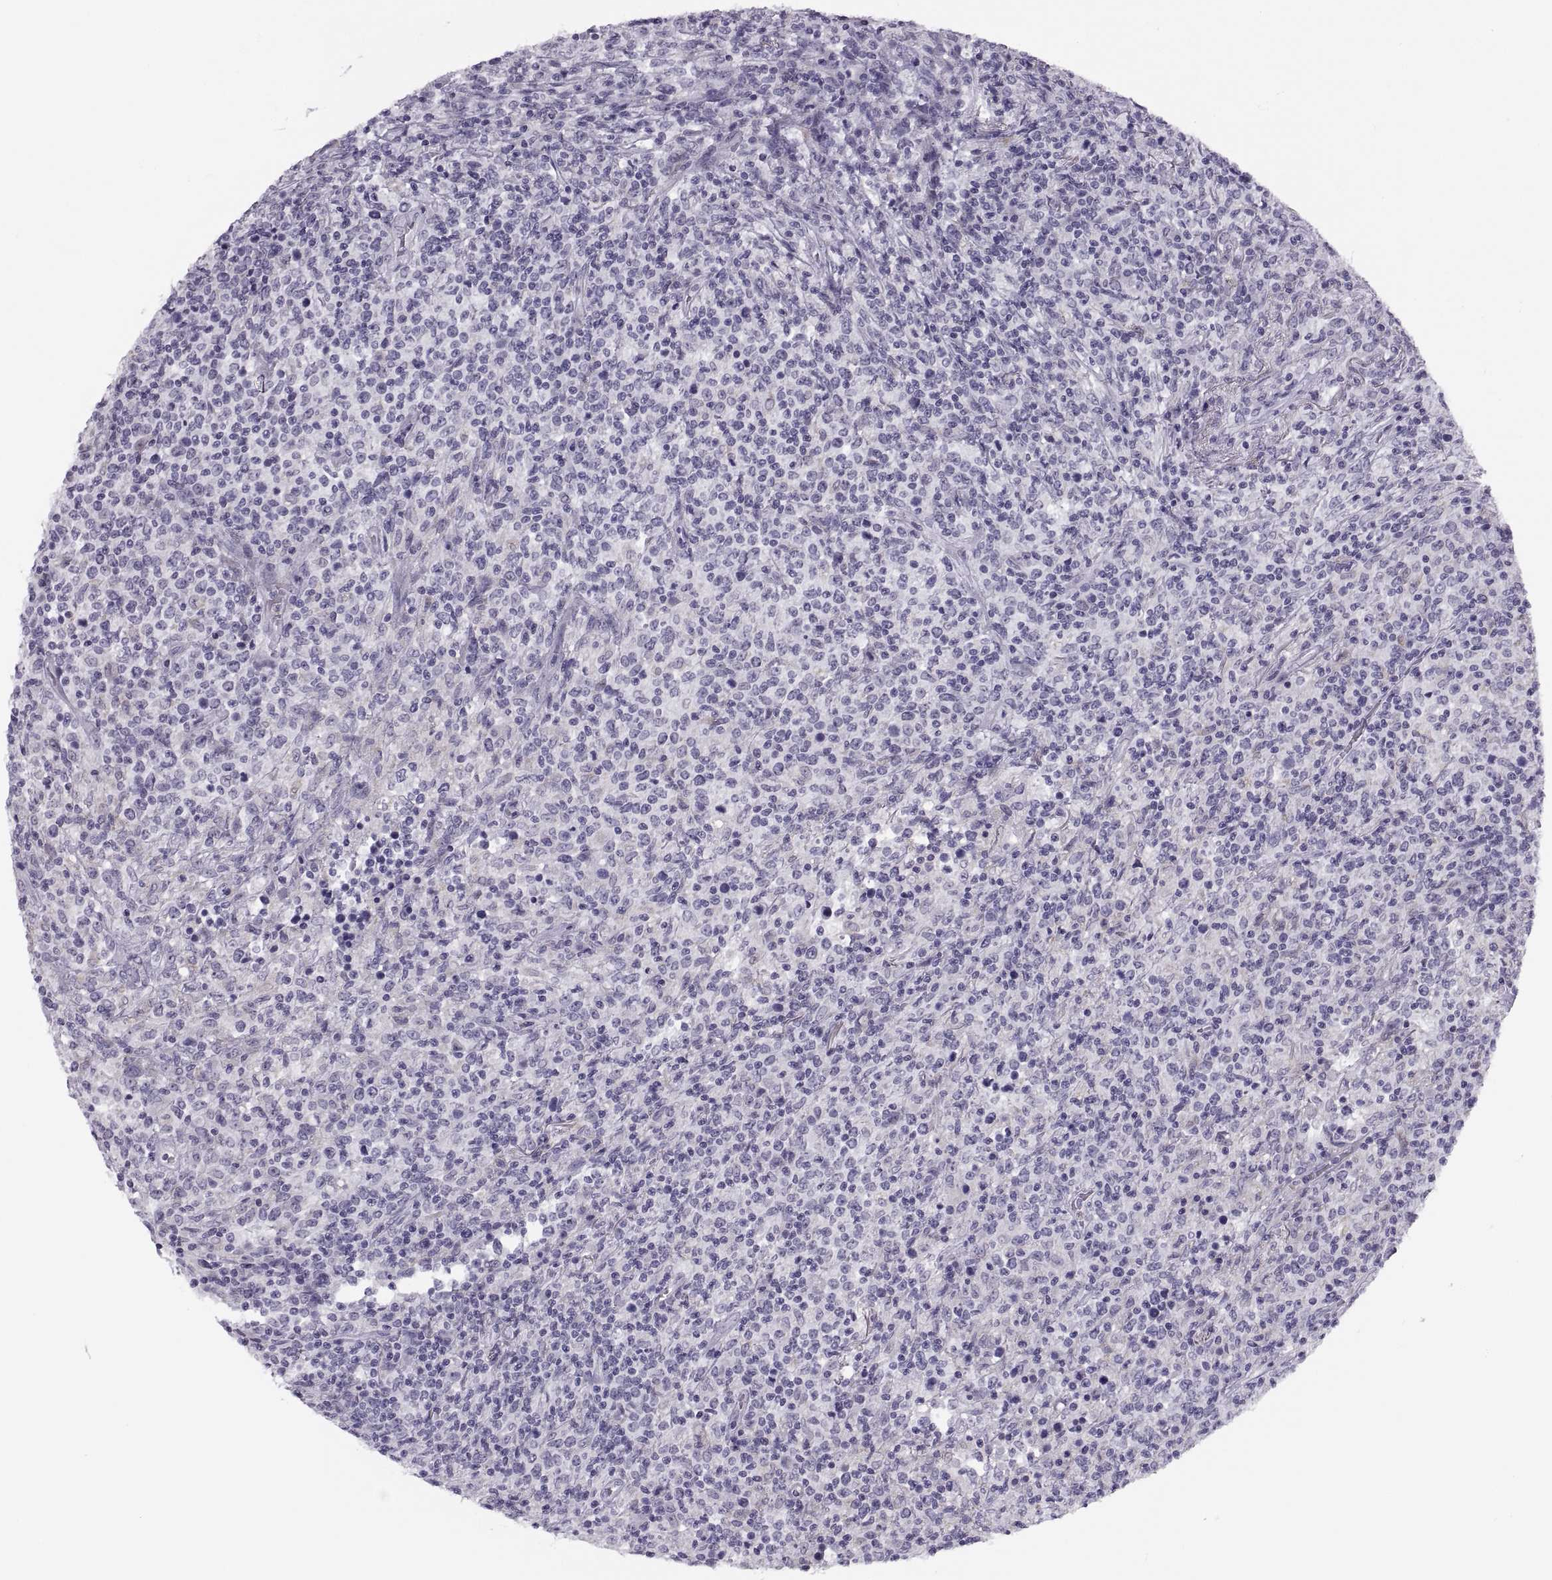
{"staining": {"intensity": "negative", "quantity": "none", "location": "none"}, "tissue": "lymphoma", "cell_type": "Tumor cells", "image_type": "cancer", "snomed": [{"axis": "morphology", "description": "Malignant lymphoma, non-Hodgkin's type, High grade"}, {"axis": "topography", "description": "Lung"}], "caption": "DAB (3,3'-diaminobenzidine) immunohistochemical staining of human lymphoma displays no significant expression in tumor cells. Nuclei are stained in blue.", "gene": "C3orf22", "patient": {"sex": "male", "age": 79}}